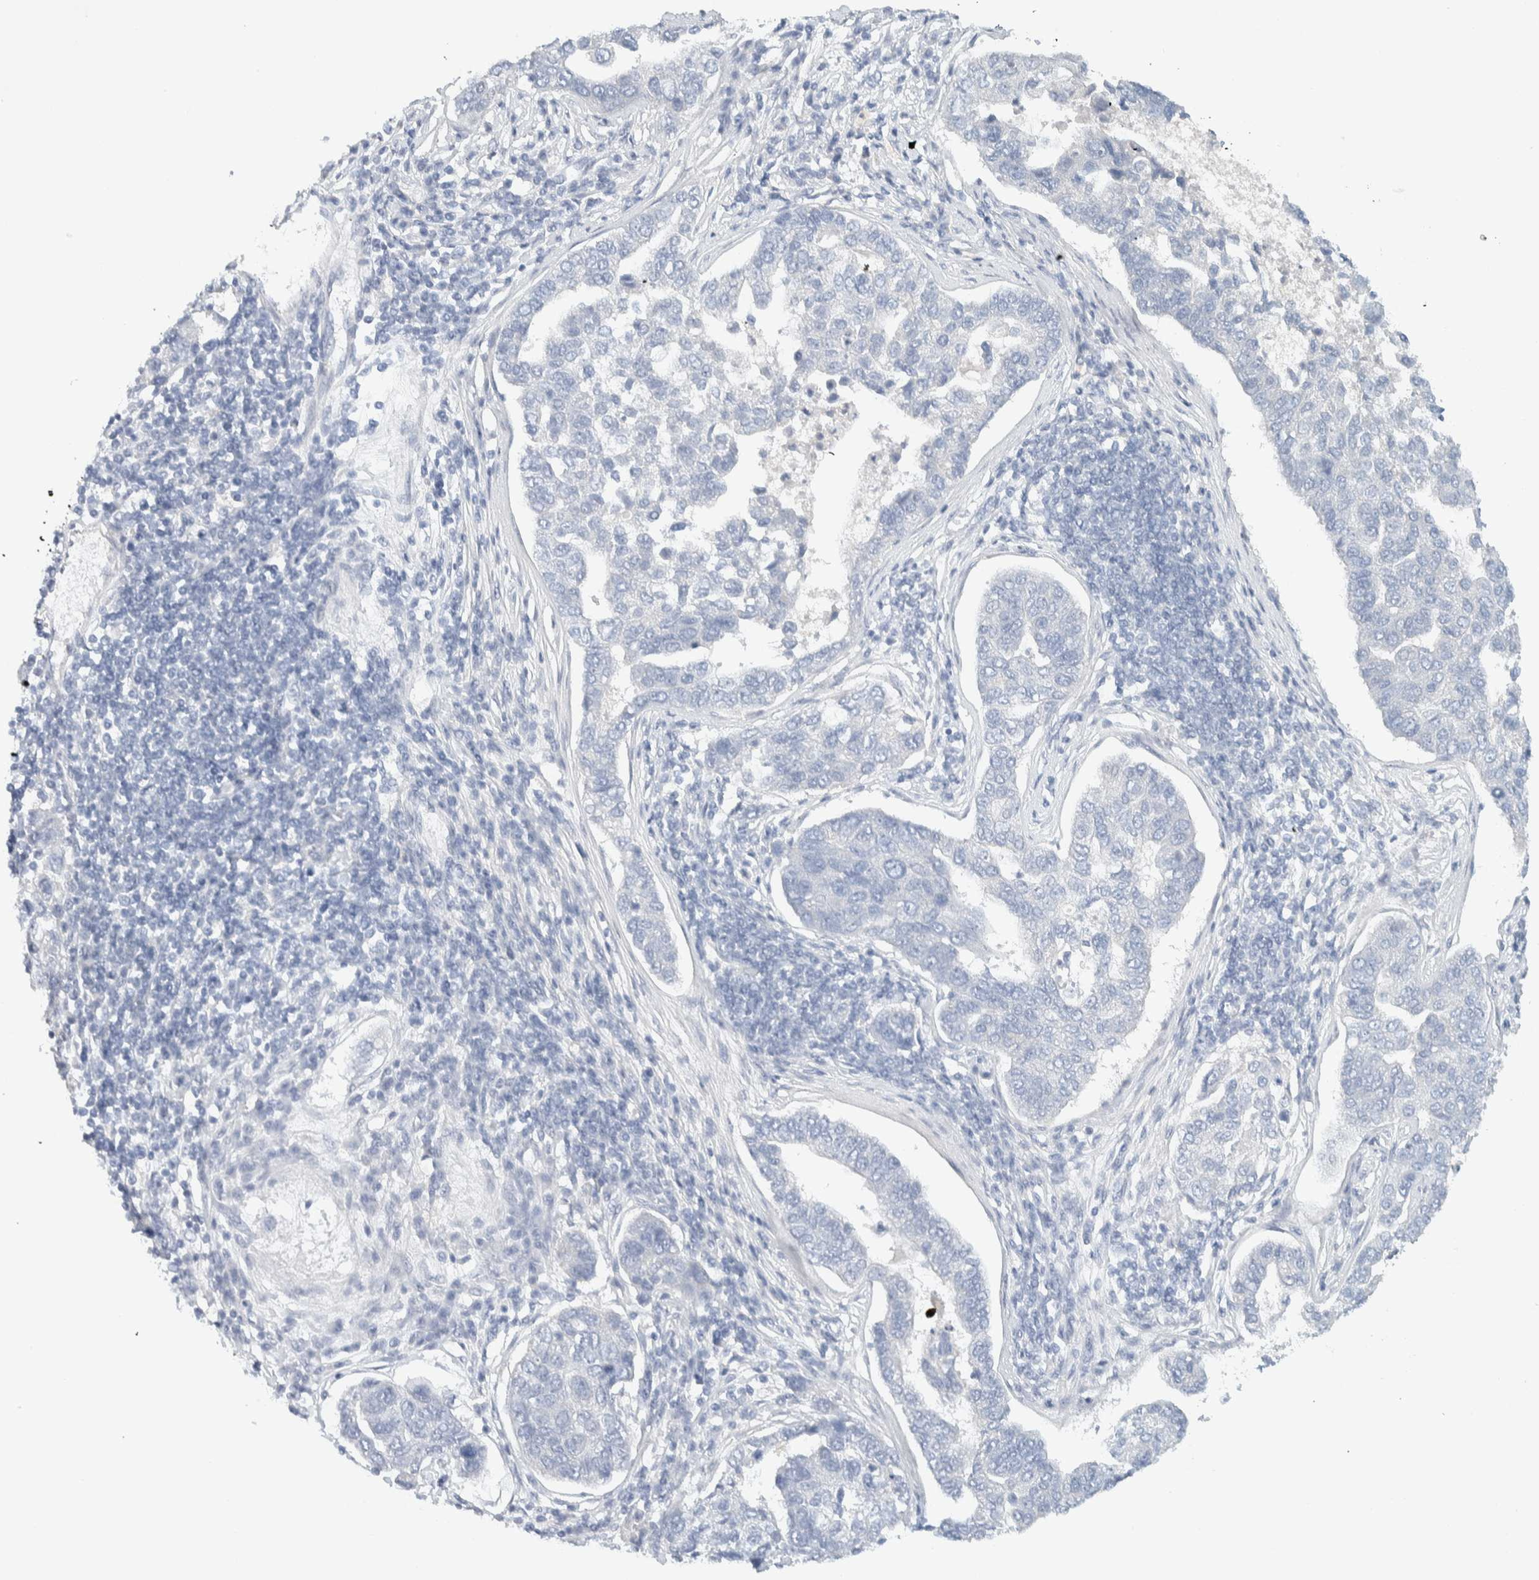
{"staining": {"intensity": "negative", "quantity": "none", "location": "none"}, "tissue": "pancreatic cancer", "cell_type": "Tumor cells", "image_type": "cancer", "snomed": [{"axis": "morphology", "description": "Adenocarcinoma, NOS"}, {"axis": "topography", "description": "Pancreas"}], "caption": "This photomicrograph is of pancreatic adenocarcinoma stained with immunohistochemistry to label a protein in brown with the nuclei are counter-stained blue. There is no expression in tumor cells. The staining was performed using DAB (3,3'-diaminobenzidine) to visualize the protein expression in brown, while the nuclei were stained in blue with hematoxylin (Magnification: 20x).", "gene": "ALOX12B", "patient": {"sex": "female", "age": 61}}